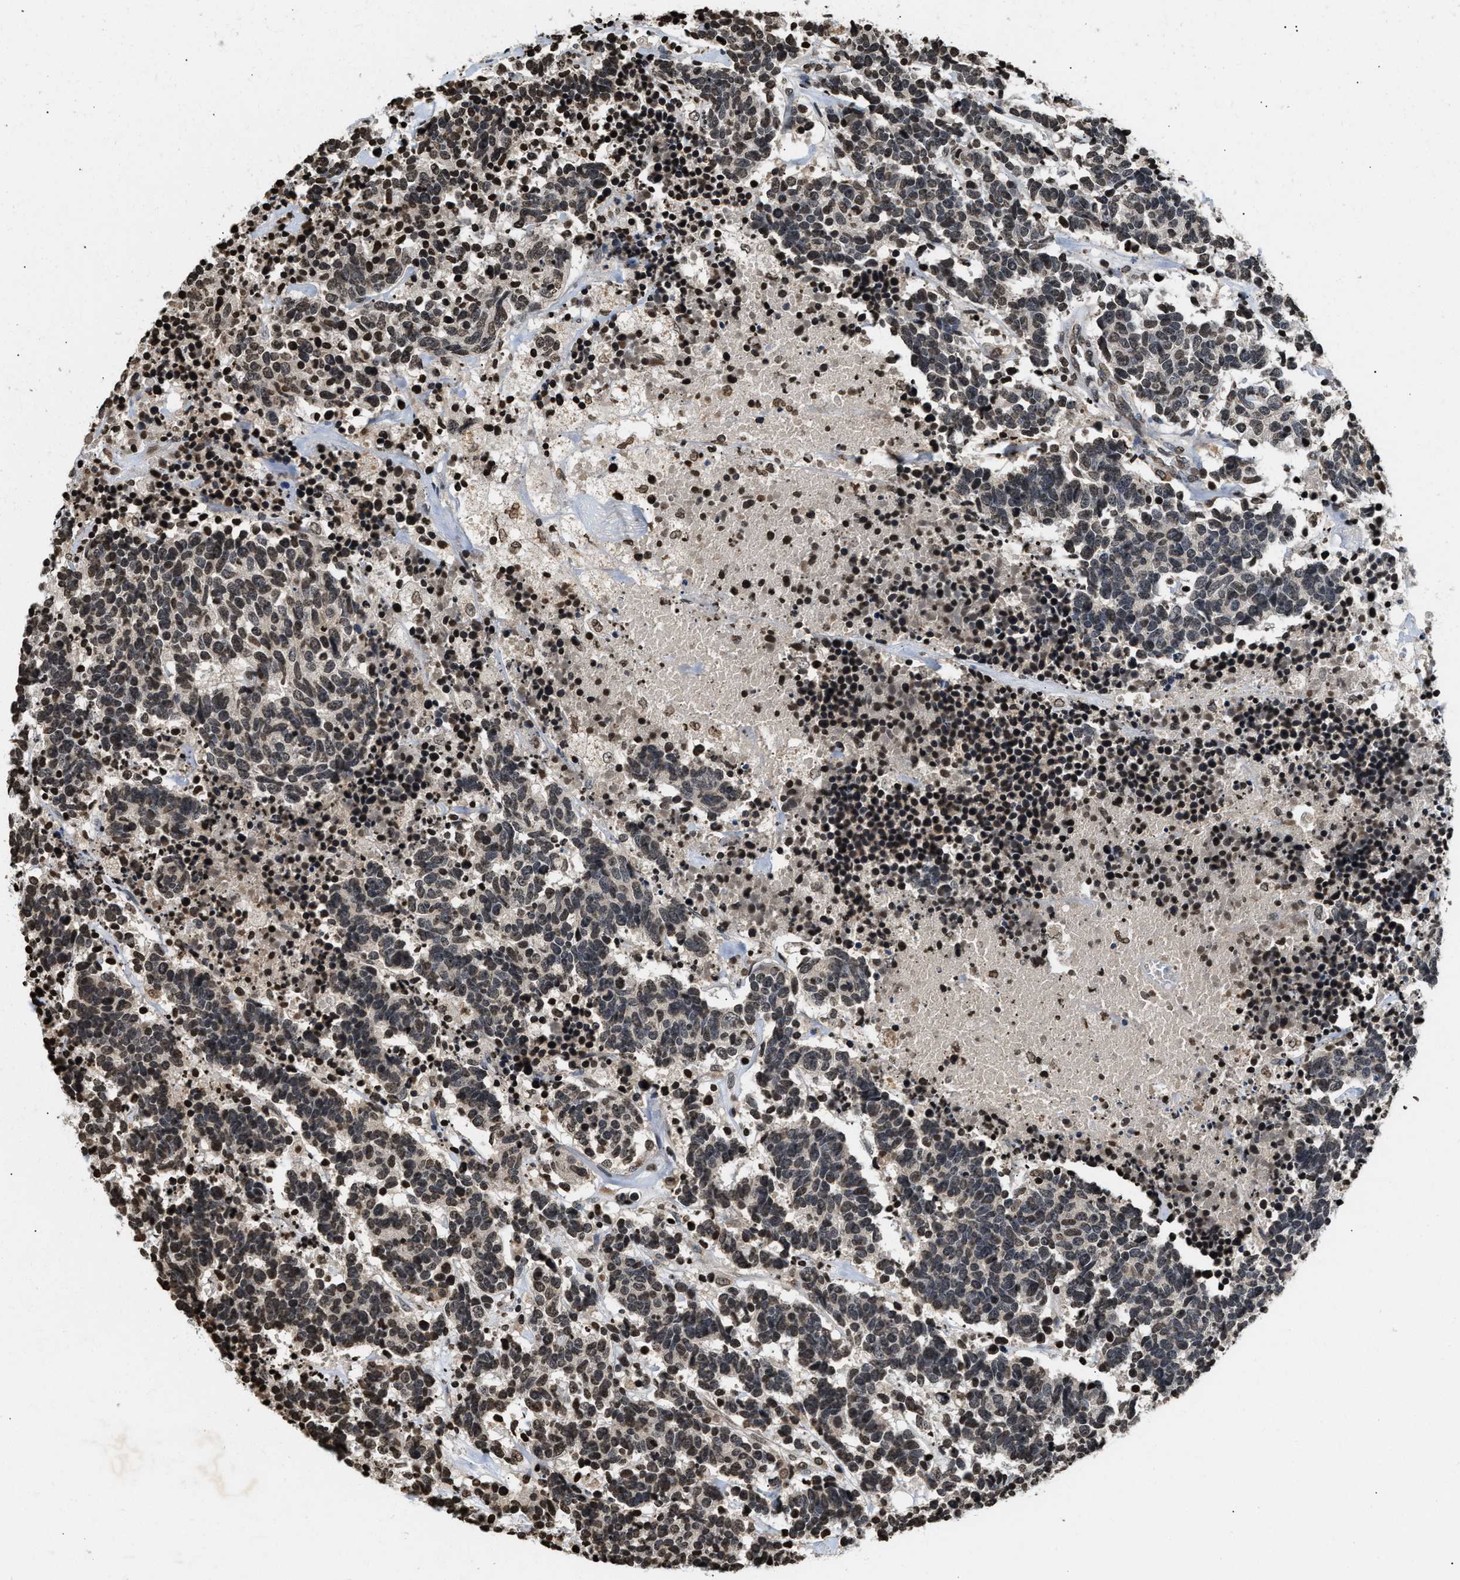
{"staining": {"intensity": "weak", "quantity": ">75%", "location": "nuclear"}, "tissue": "carcinoid", "cell_type": "Tumor cells", "image_type": "cancer", "snomed": [{"axis": "morphology", "description": "Carcinoma, NOS"}, {"axis": "morphology", "description": "Carcinoid, malignant, NOS"}, {"axis": "topography", "description": "Urinary bladder"}], "caption": "Immunohistochemical staining of carcinoid exhibits weak nuclear protein expression in about >75% of tumor cells.", "gene": "DNASE1L3", "patient": {"sex": "male", "age": 57}}